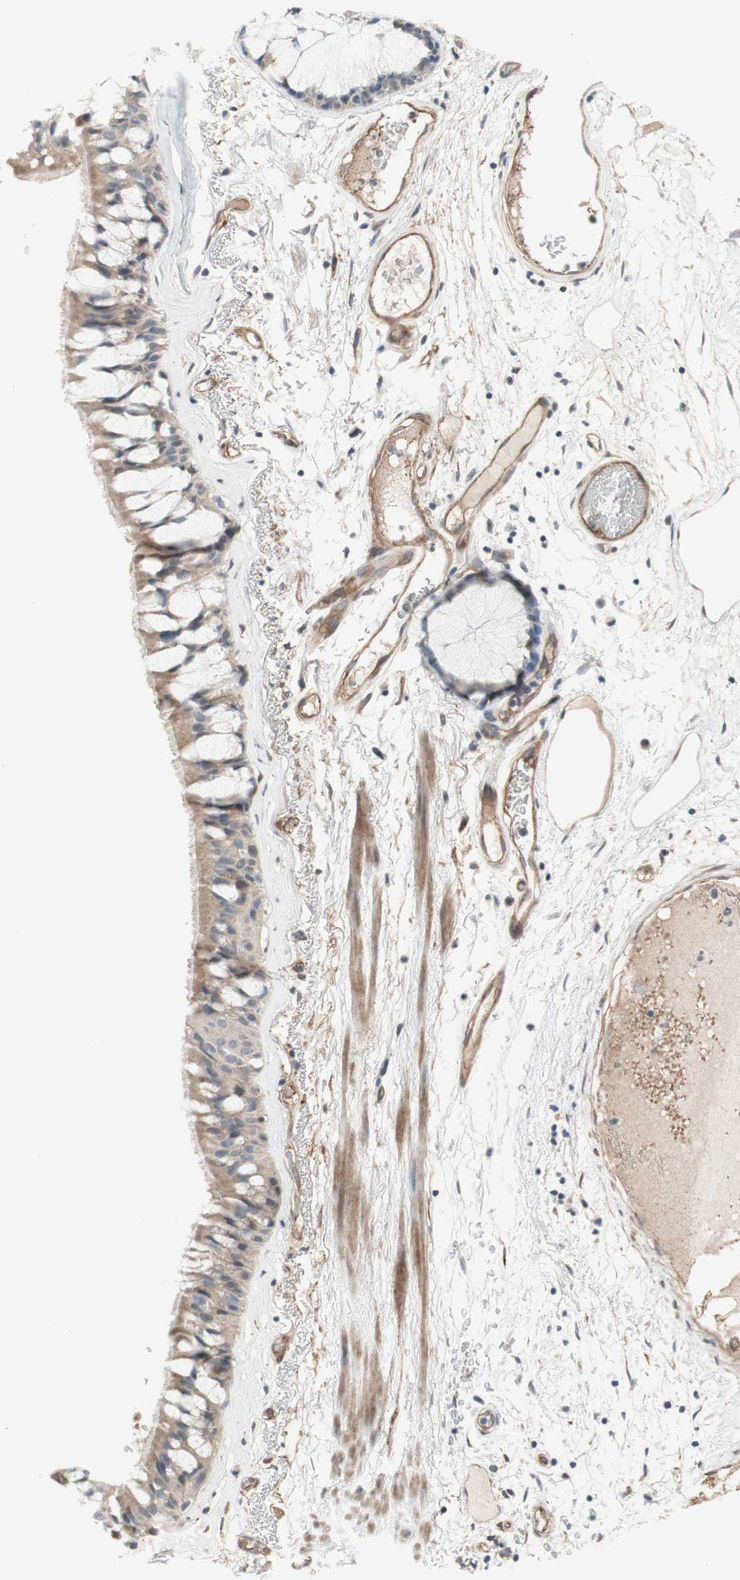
{"staining": {"intensity": "moderate", "quantity": ">75%", "location": "cytoplasmic/membranous"}, "tissue": "bronchus", "cell_type": "Respiratory epithelial cells", "image_type": "normal", "snomed": [{"axis": "morphology", "description": "Normal tissue, NOS"}, {"axis": "topography", "description": "Bronchus"}], "caption": "This photomicrograph displays benign bronchus stained with immunohistochemistry (IHC) to label a protein in brown. The cytoplasmic/membranous of respiratory epithelial cells show moderate positivity for the protein. Nuclei are counter-stained blue.", "gene": "CNN3", "patient": {"sex": "male", "age": 66}}